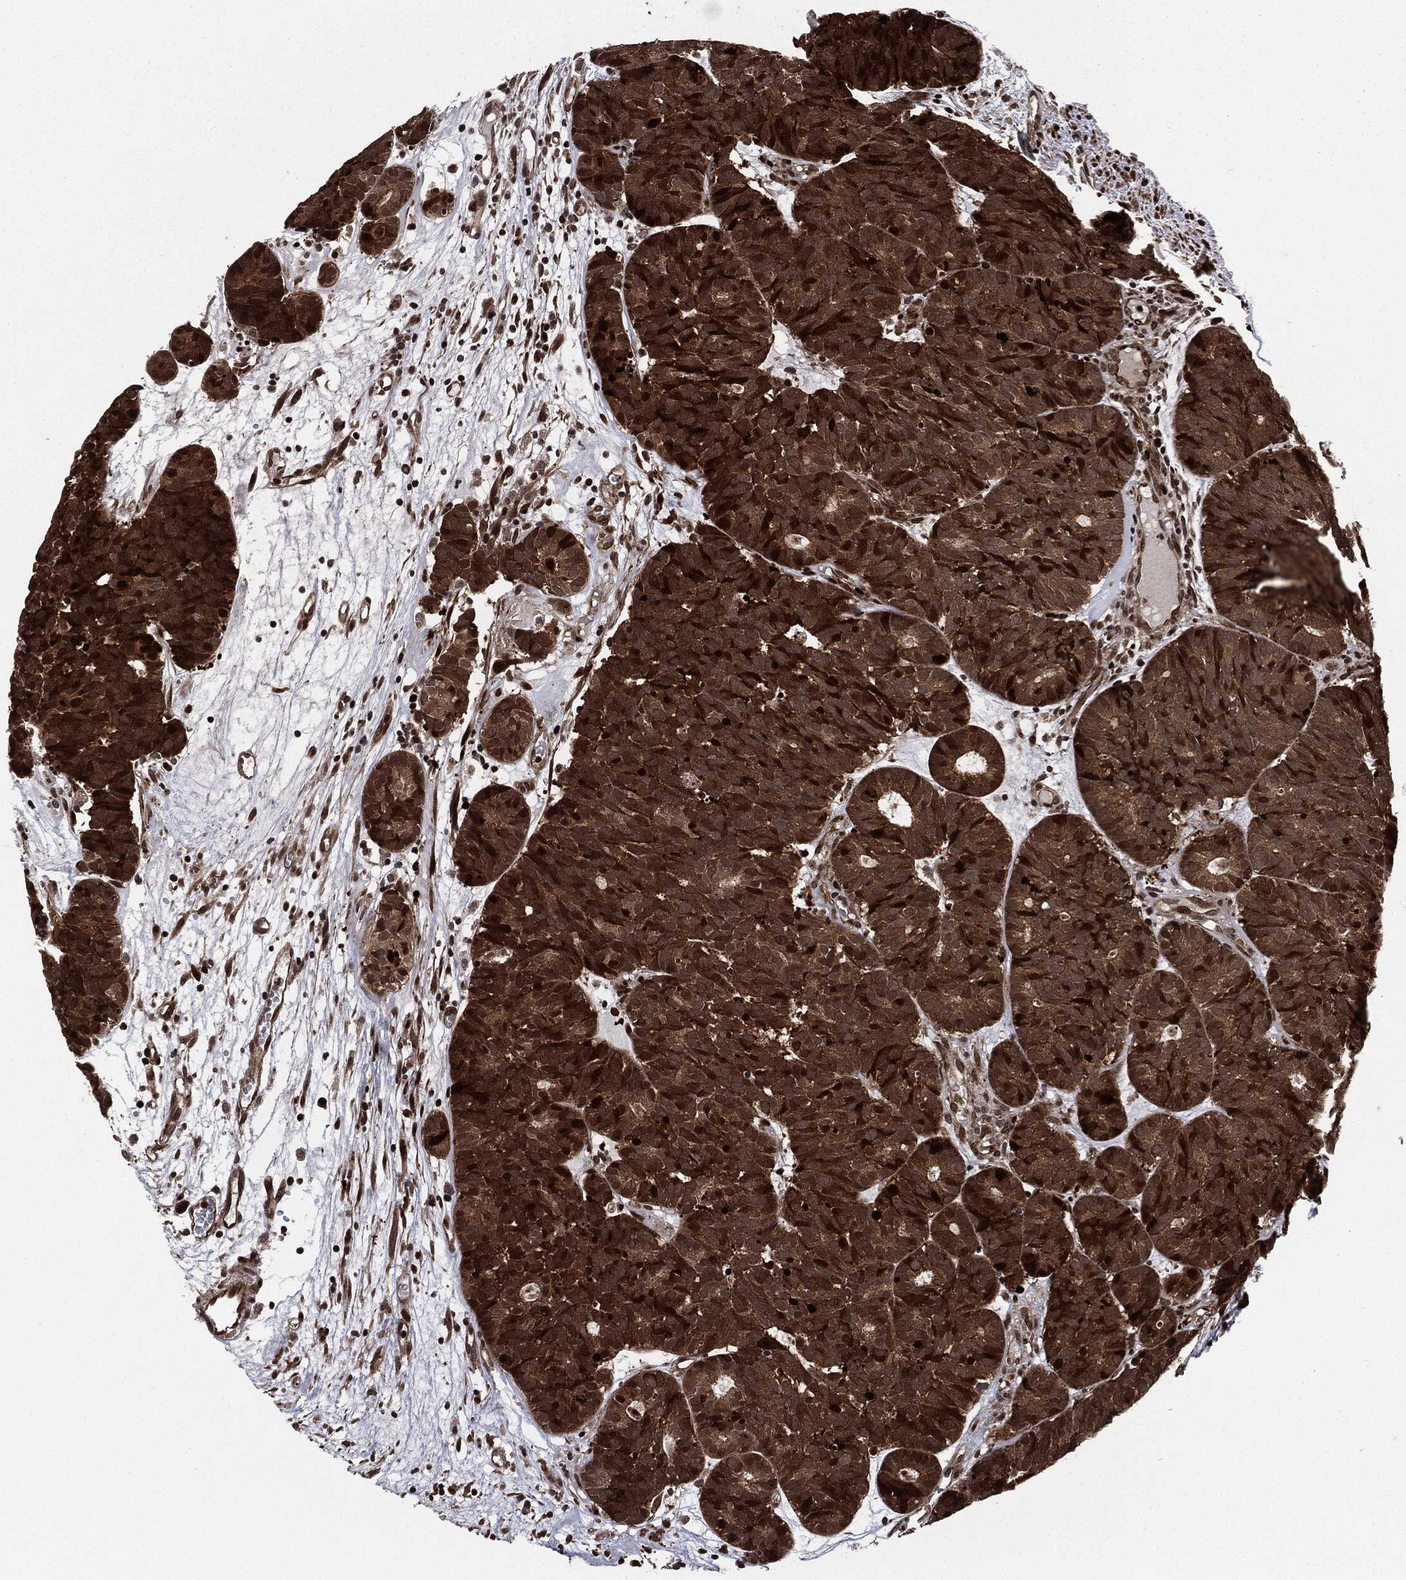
{"staining": {"intensity": "strong", "quantity": ">75%", "location": "cytoplasmic/membranous,nuclear"}, "tissue": "head and neck cancer", "cell_type": "Tumor cells", "image_type": "cancer", "snomed": [{"axis": "morphology", "description": "Adenocarcinoma, NOS"}, {"axis": "topography", "description": "Head-Neck"}], "caption": "IHC (DAB) staining of head and neck cancer shows strong cytoplasmic/membranous and nuclear protein positivity in approximately >75% of tumor cells.", "gene": "SMAD4", "patient": {"sex": "female", "age": 81}}